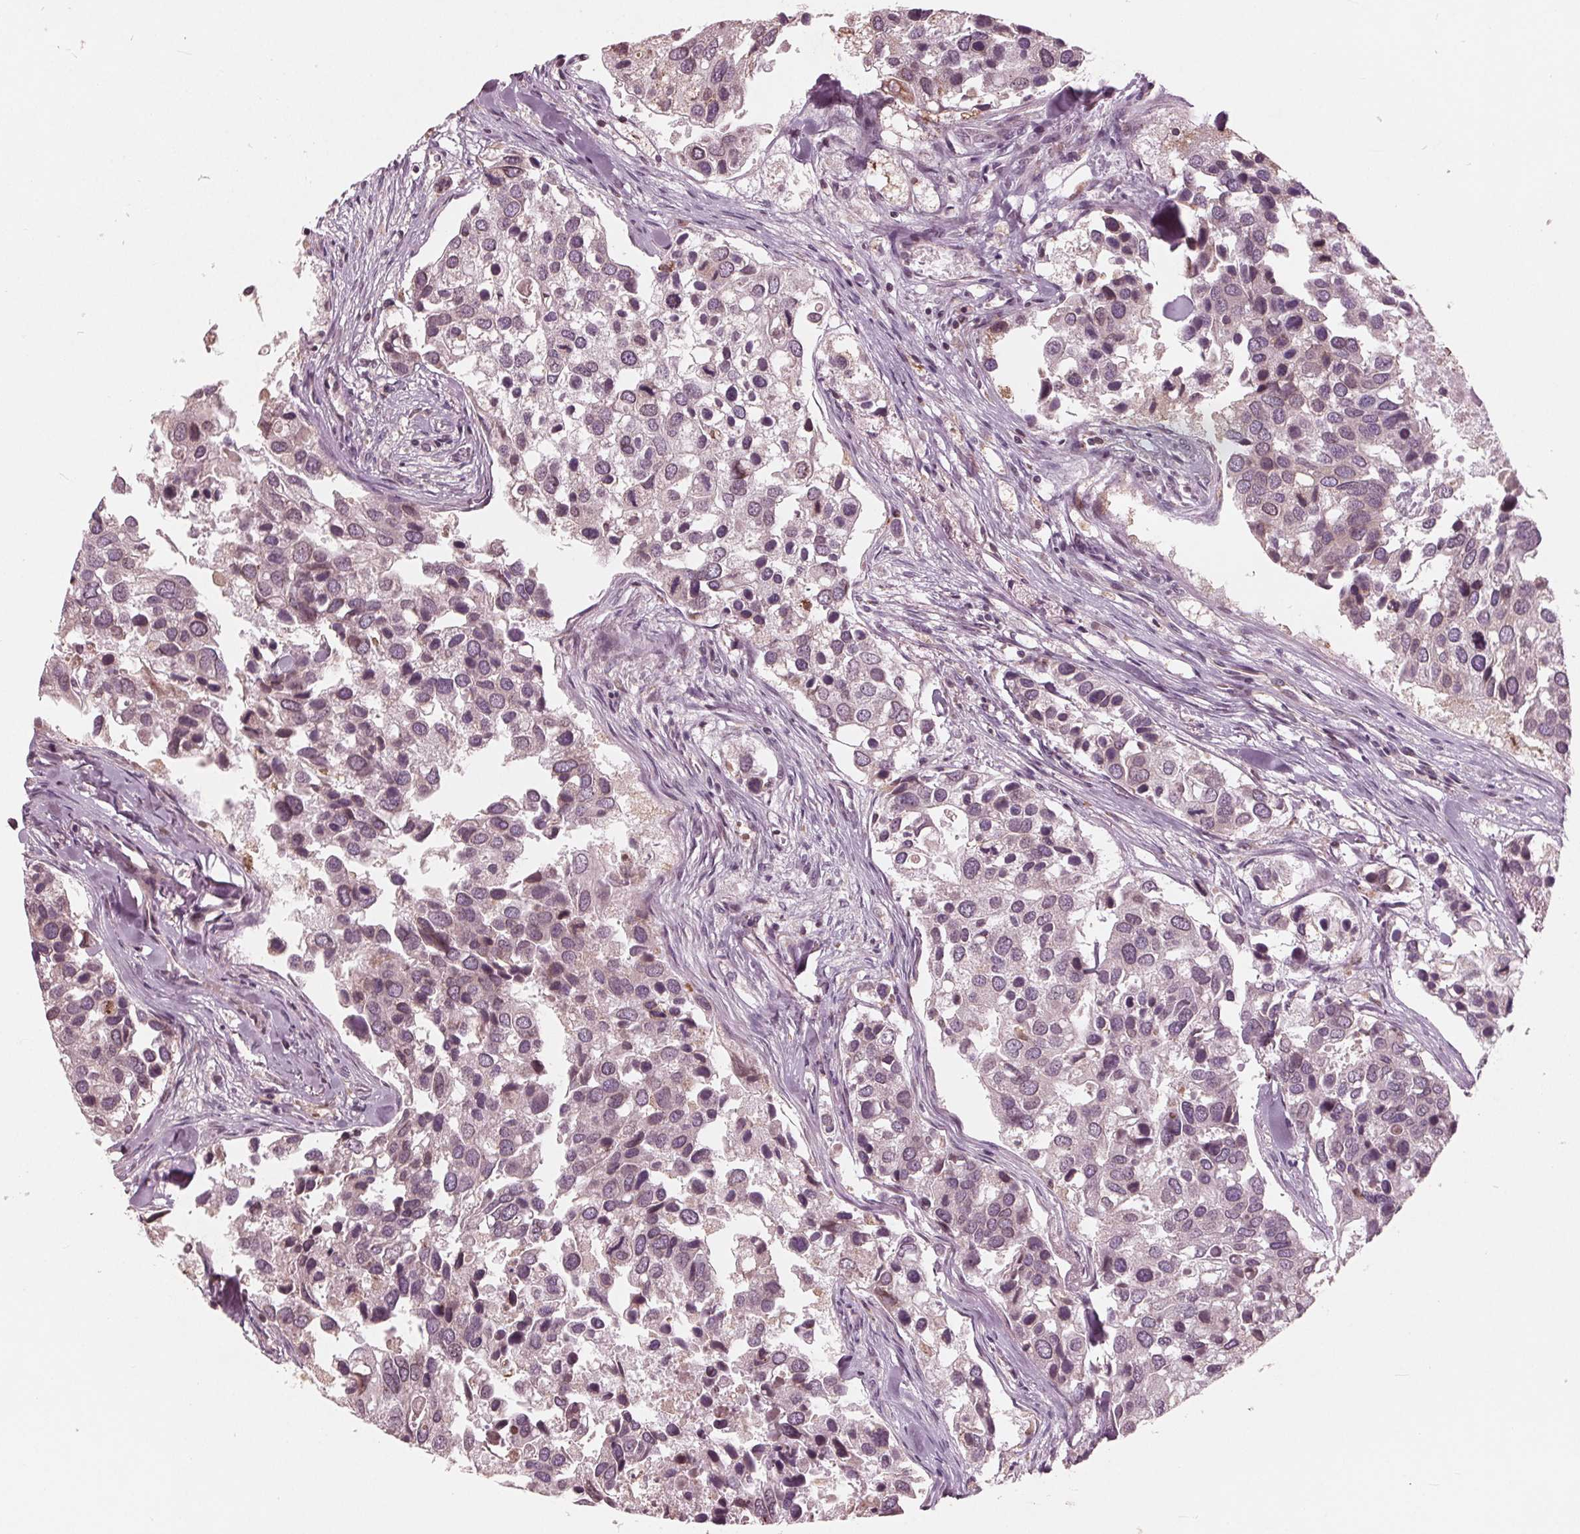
{"staining": {"intensity": "weak", "quantity": "25%-75%", "location": "cytoplasmic/membranous,nuclear"}, "tissue": "breast cancer", "cell_type": "Tumor cells", "image_type": "cancer", "snomed": [{"axis": "morphology", "description": "Duct carcinoma"}, {"axis": "topography", "description": "Breast"}], "caption": "Human infiltrating ductal carcinoma (breast) stained for a protein (brown) demonstrates weak cytoplasmic/membranous and nuclear positive expression in approximately 25%-75% of tumor cells.", "gene": "NUP210", "patient": {"sex": "female", "age": 83}}